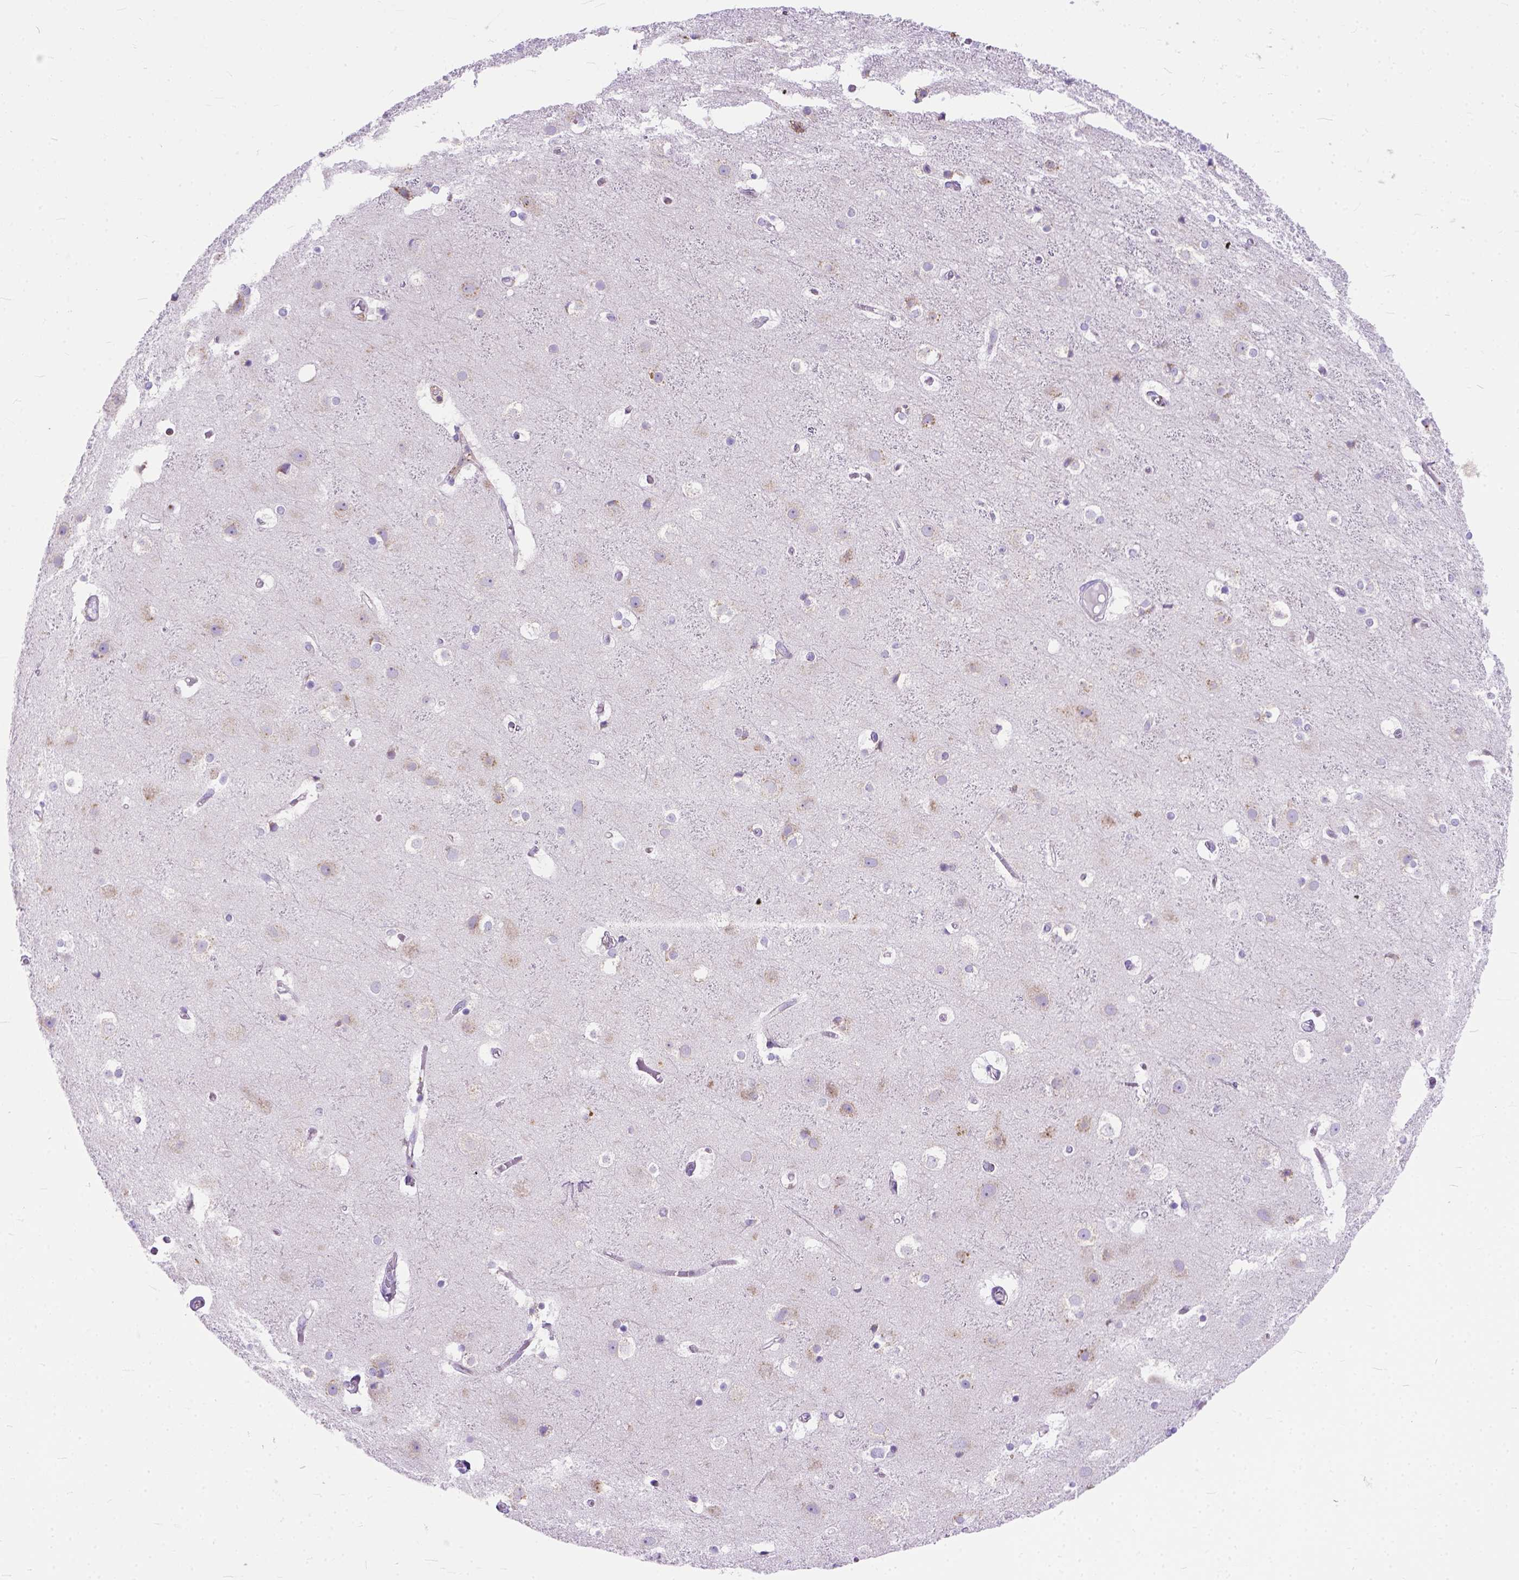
{"staining": {"intensity": "weak", "quantity": ">75%", "location": "cytoplasmic/membranous"}, "tissue": "cerebral cortex", "cell_type": "Endothelial cells", "image_type": "normal", "snomed": [{"axis": "morphology", "description": "Normal tissue, NOS"}, {"axis": "topography", "description": "Cerebral cortex"}], "caption": "DAB immunohistochemical staining of unremarkable cerebral cortex displays weak cytoplasmic/membranous protein expression in about >75% of endothelial cells.", "gene": "PLK4", "patient": {"sex": "female", "age": 52}}